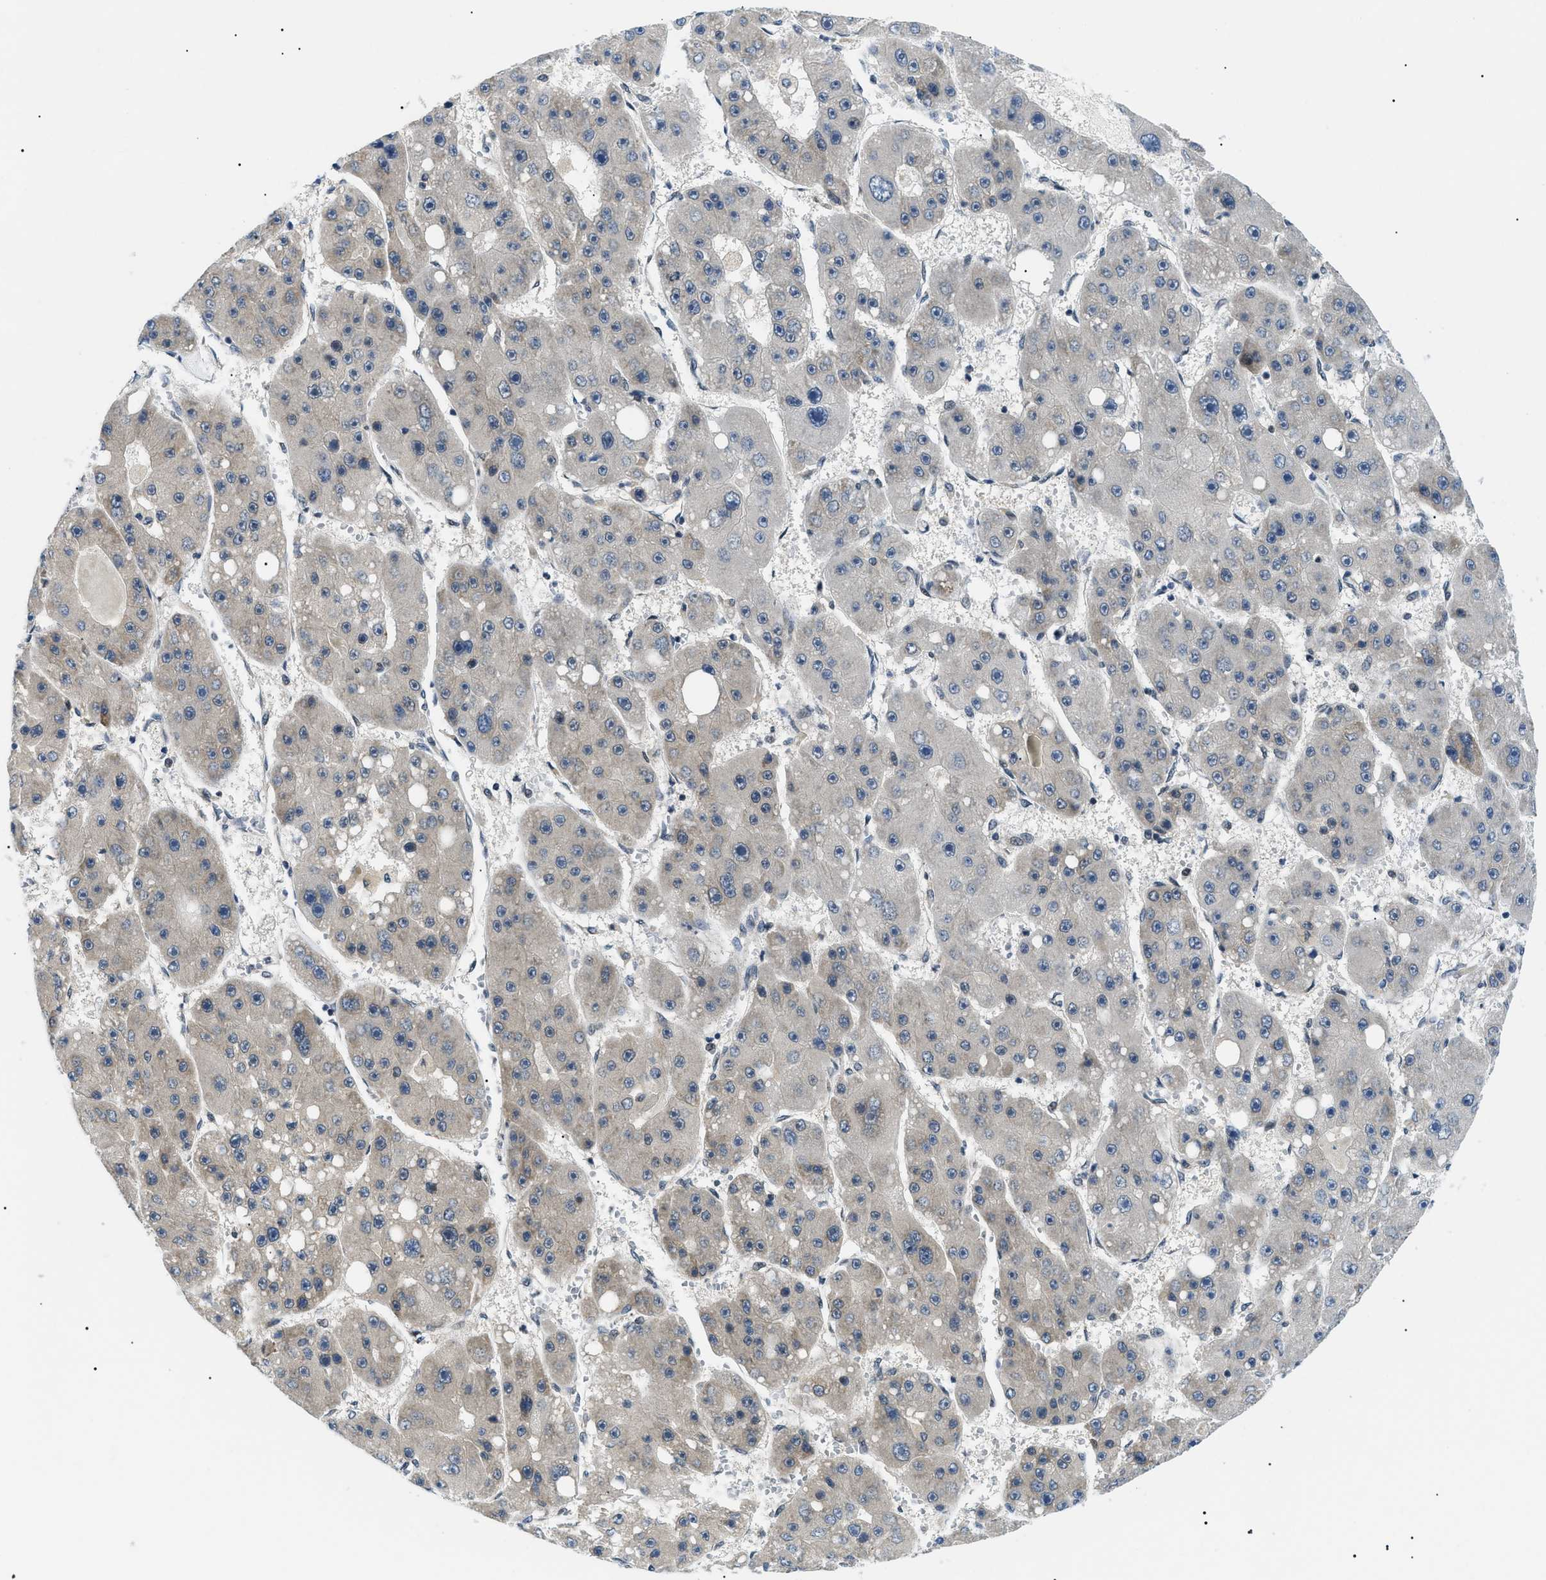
{"staining": {"intensity": "weak", "quantity": "<25%", "location": "cytoplasmic/membranous"}, "tissue": "liver cancer", "cell_type": "Tumor cells", "image_type": "cancer", "snomed": [{"axis": "morphology", "description": "Carcinoma, Hepatocellular, NOS"}, {"axis": "topography", "description": "Liver"}], "caption": "This is a micrograph of immunohistochemistry staining of liver cancer, which shows no staining in tumor cells.", "gene": "CWC25", "patient": {"sex": "female", "age": 61}}